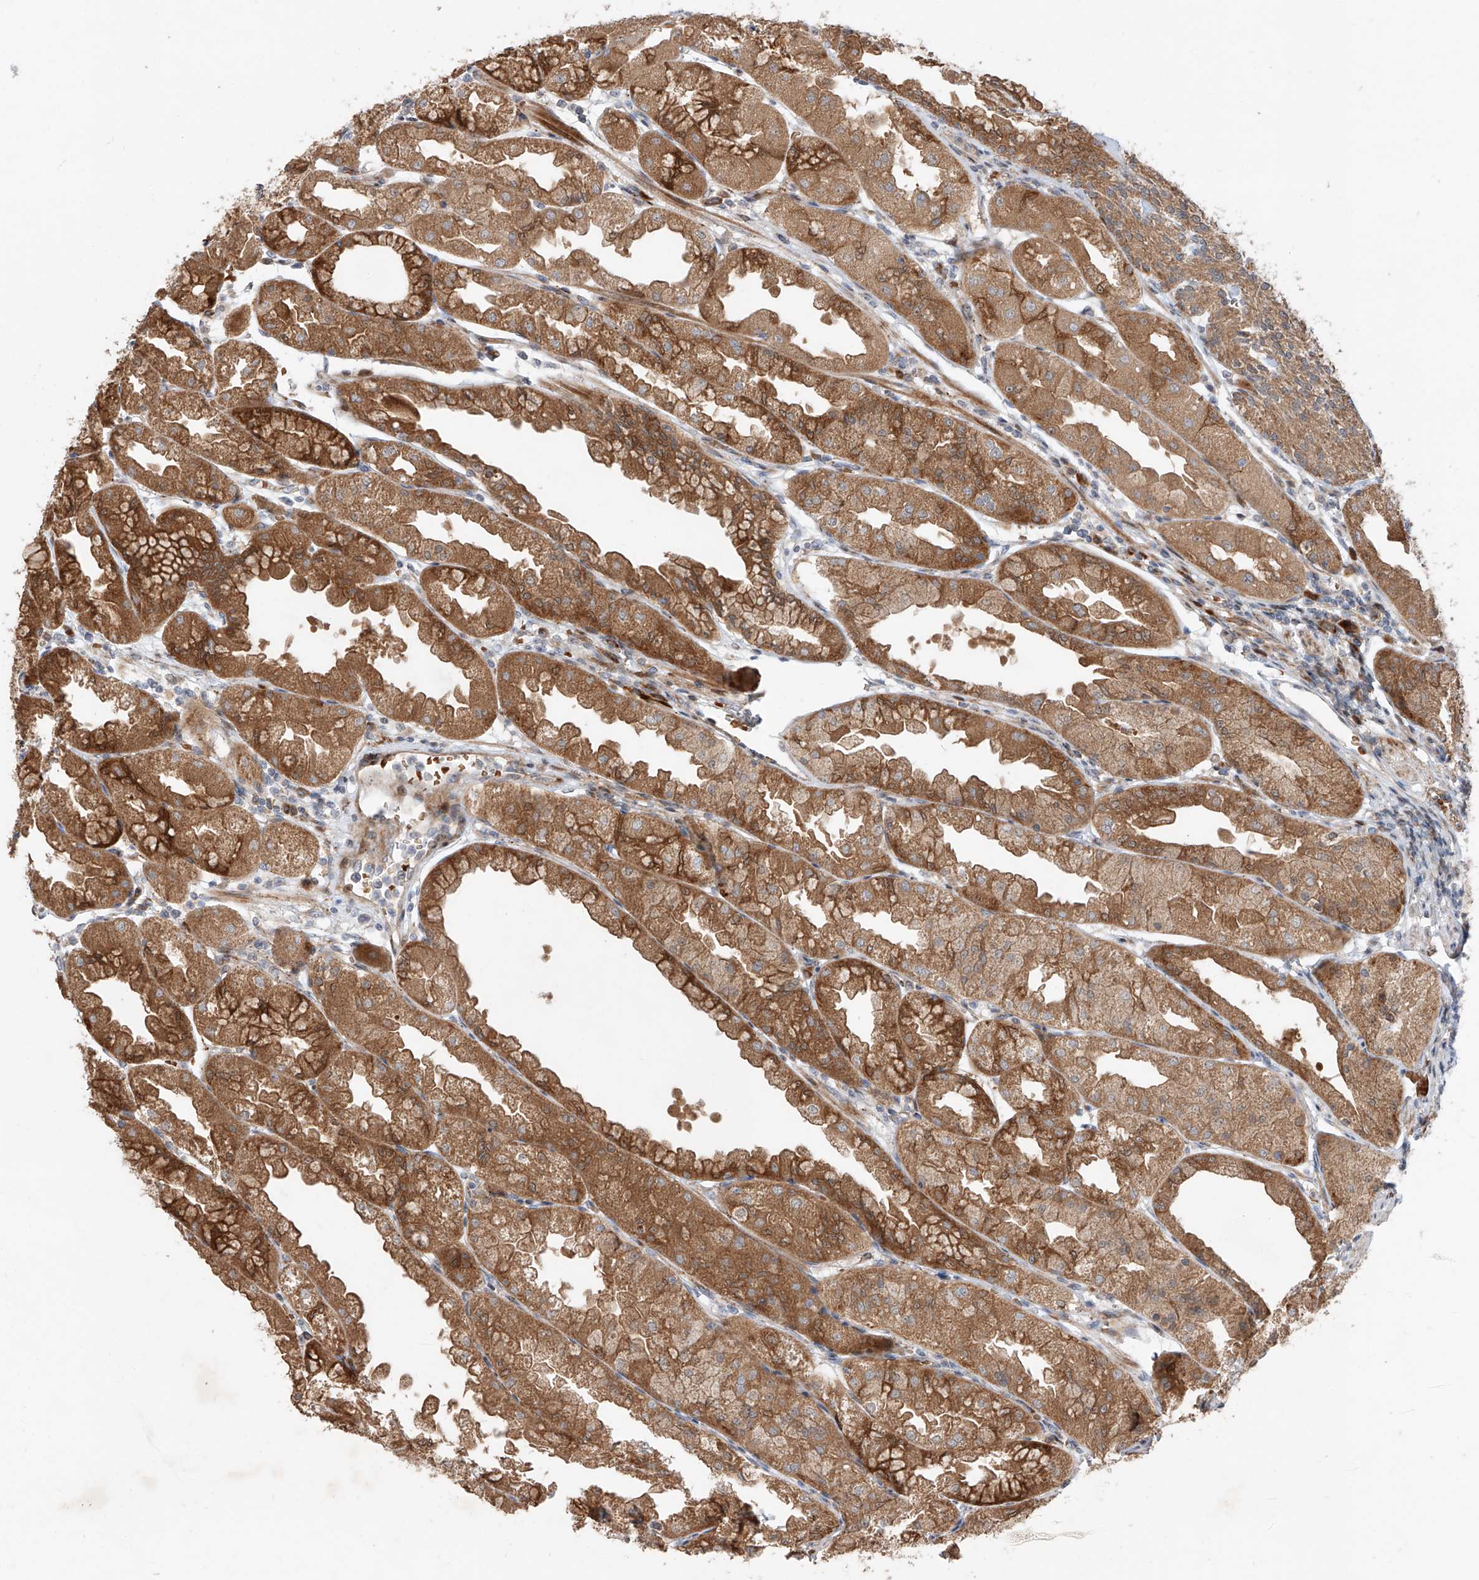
{"staining": {"intensity": "moderate", "quantity": ">75%", "location": "cytoplasmic/membranous"}, "tissue": "stomach", "cell_type": "Glandular cells", "image_type": "normal", "snomed": [{"axis": "morphology", "description": "Normal tissue, NOS"}, {"axis": "topography", "description": "Stomach, upper"}], "caption": "IHC photomicrograph of benign stomach stained for a protein (brown), which displays medium levels of moderate cytoplasmic/membranous staining in about >75% of glandular cells.", "gene": "USF3", "patient": {"sex": "male", "age": 47}}